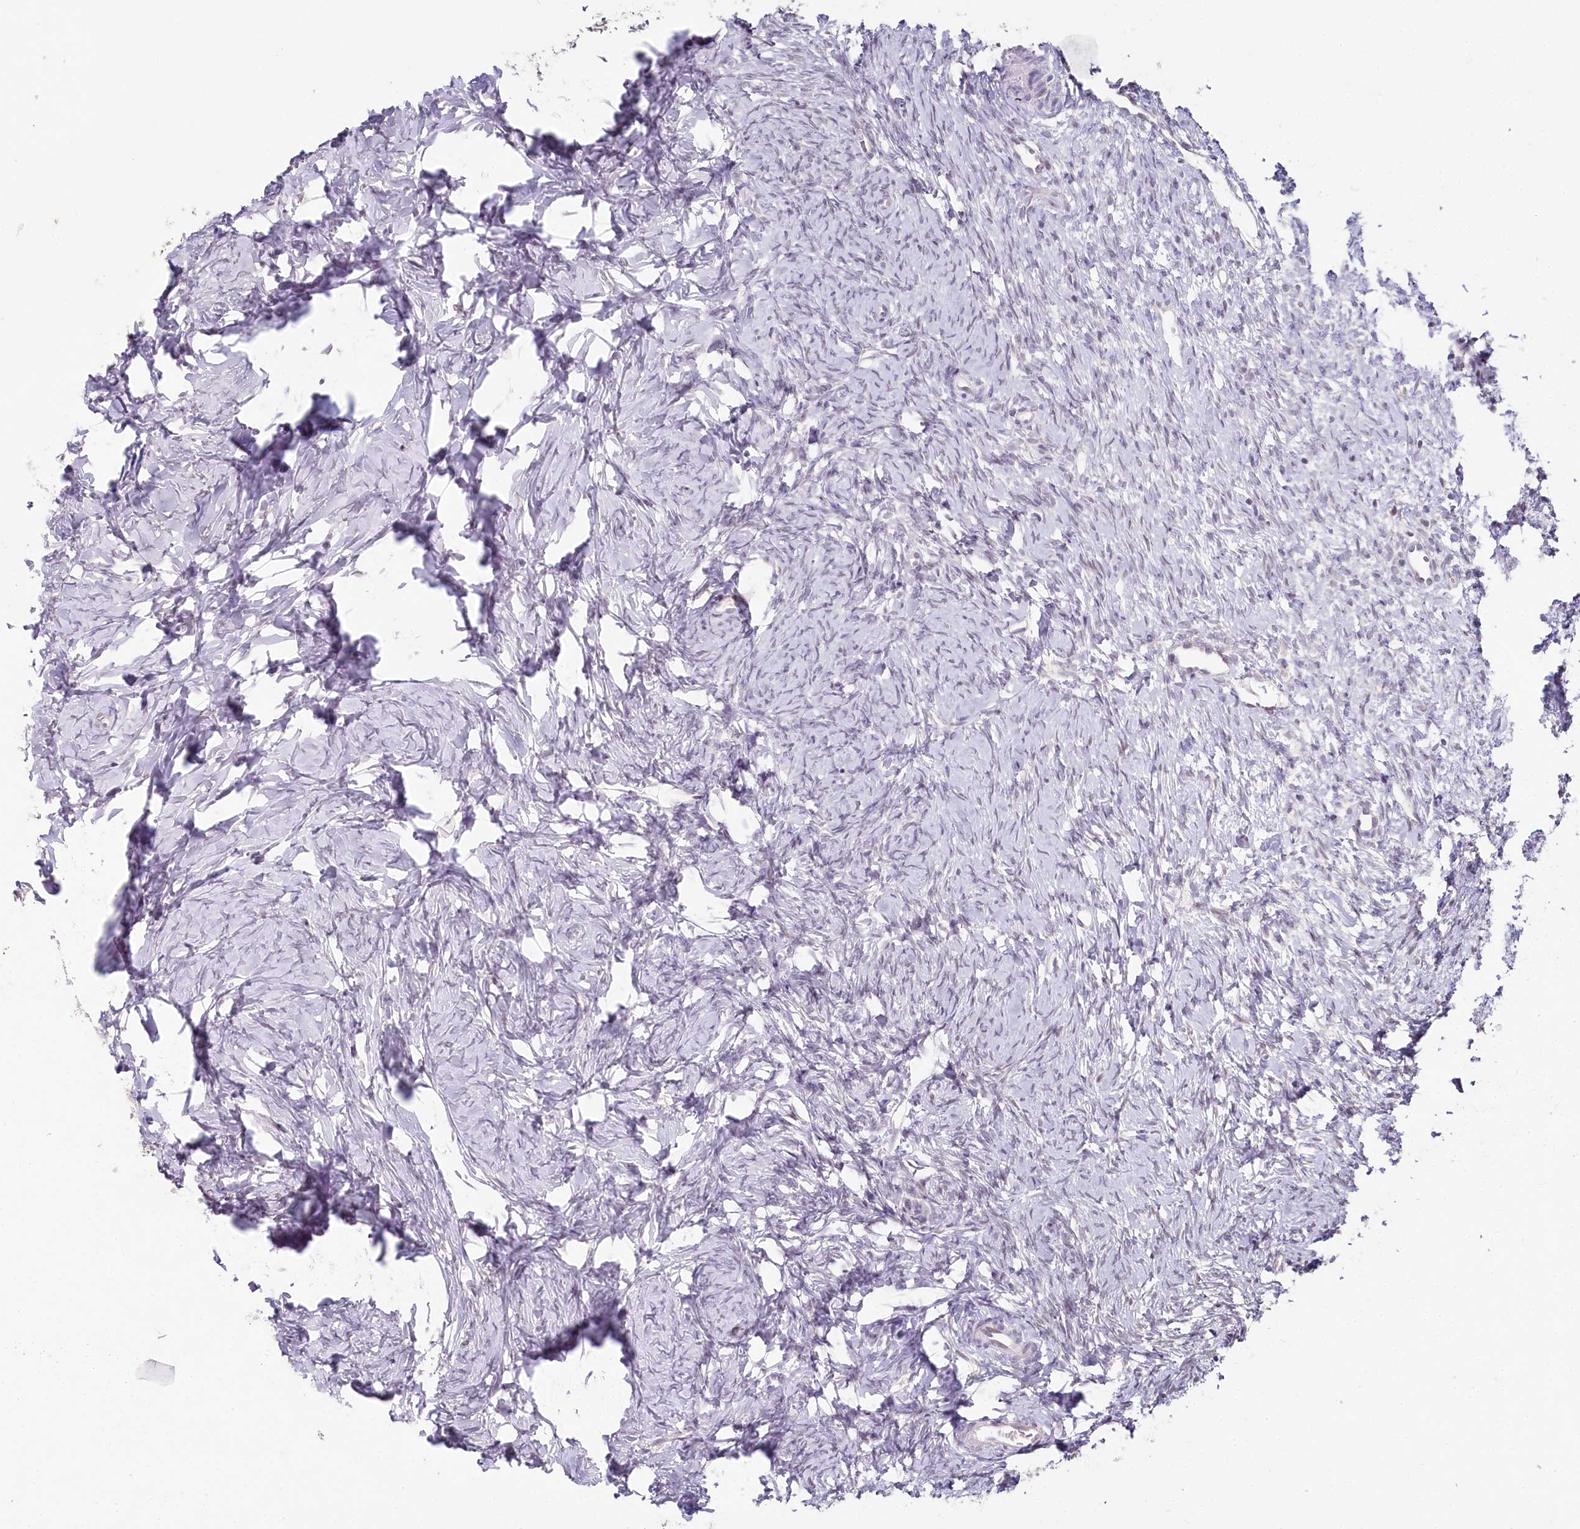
{"staining": {"intensity": "negative", "quantity": "none", "location": "none"}, "tissue": "ovary", "cell_type": "Ovarian stroma cells", "image_type": "normal", "snomed": [{"axis": "morphology", "description": "Normal tissue, NOS"}, {"axis": "topography", "description": "Ovary"}], "caption": "Protein analysis of unremarkable ovary displays no significant positivity in ovarian stroma cells.", "gene": "HPD", "patient": {"sex": "female", "age": 51}}